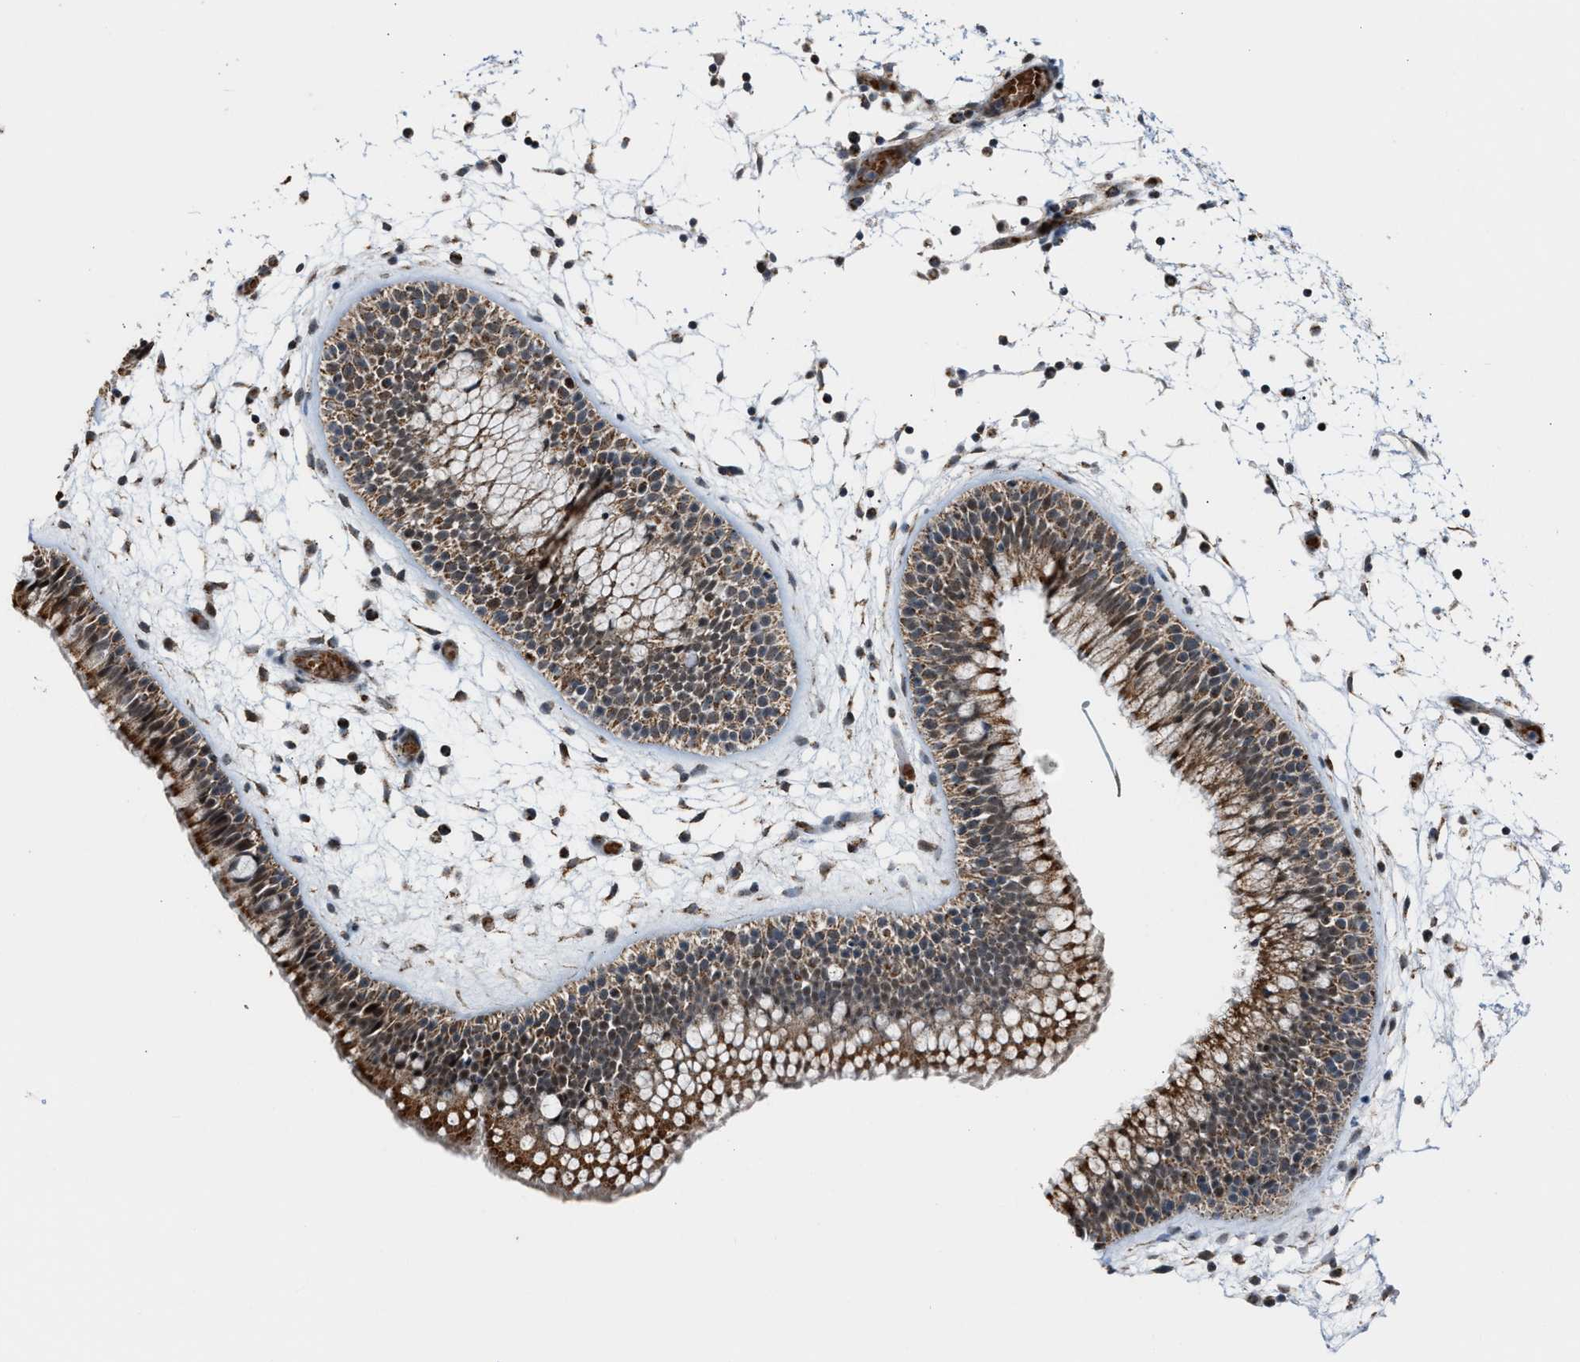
{"staining": {"intensity": "strong", "quantity": ">75%", "location": "cytoplasmic/membranous,nuclear"}, "tissue": "nasopharynx", "cell_type": "Respiratory epithelial cells", "image_type": "normal", "snomed": [{"axis": "morphology", "description": "Normal tissue, NOS"}, {"axis": "morphology", "description": "Inflammation, NOS"}, {"axis": "topography", "description": "Nasopharynx"}], "caption": "This image exhibits IHC staining of normal nasopharynx, with high strong cytoplasmic/membranous,nuclear expression in about >75% of respiratory epithelial cells.", "gene": "CHN2", "patient": {"sex": "male", "age": 48}}